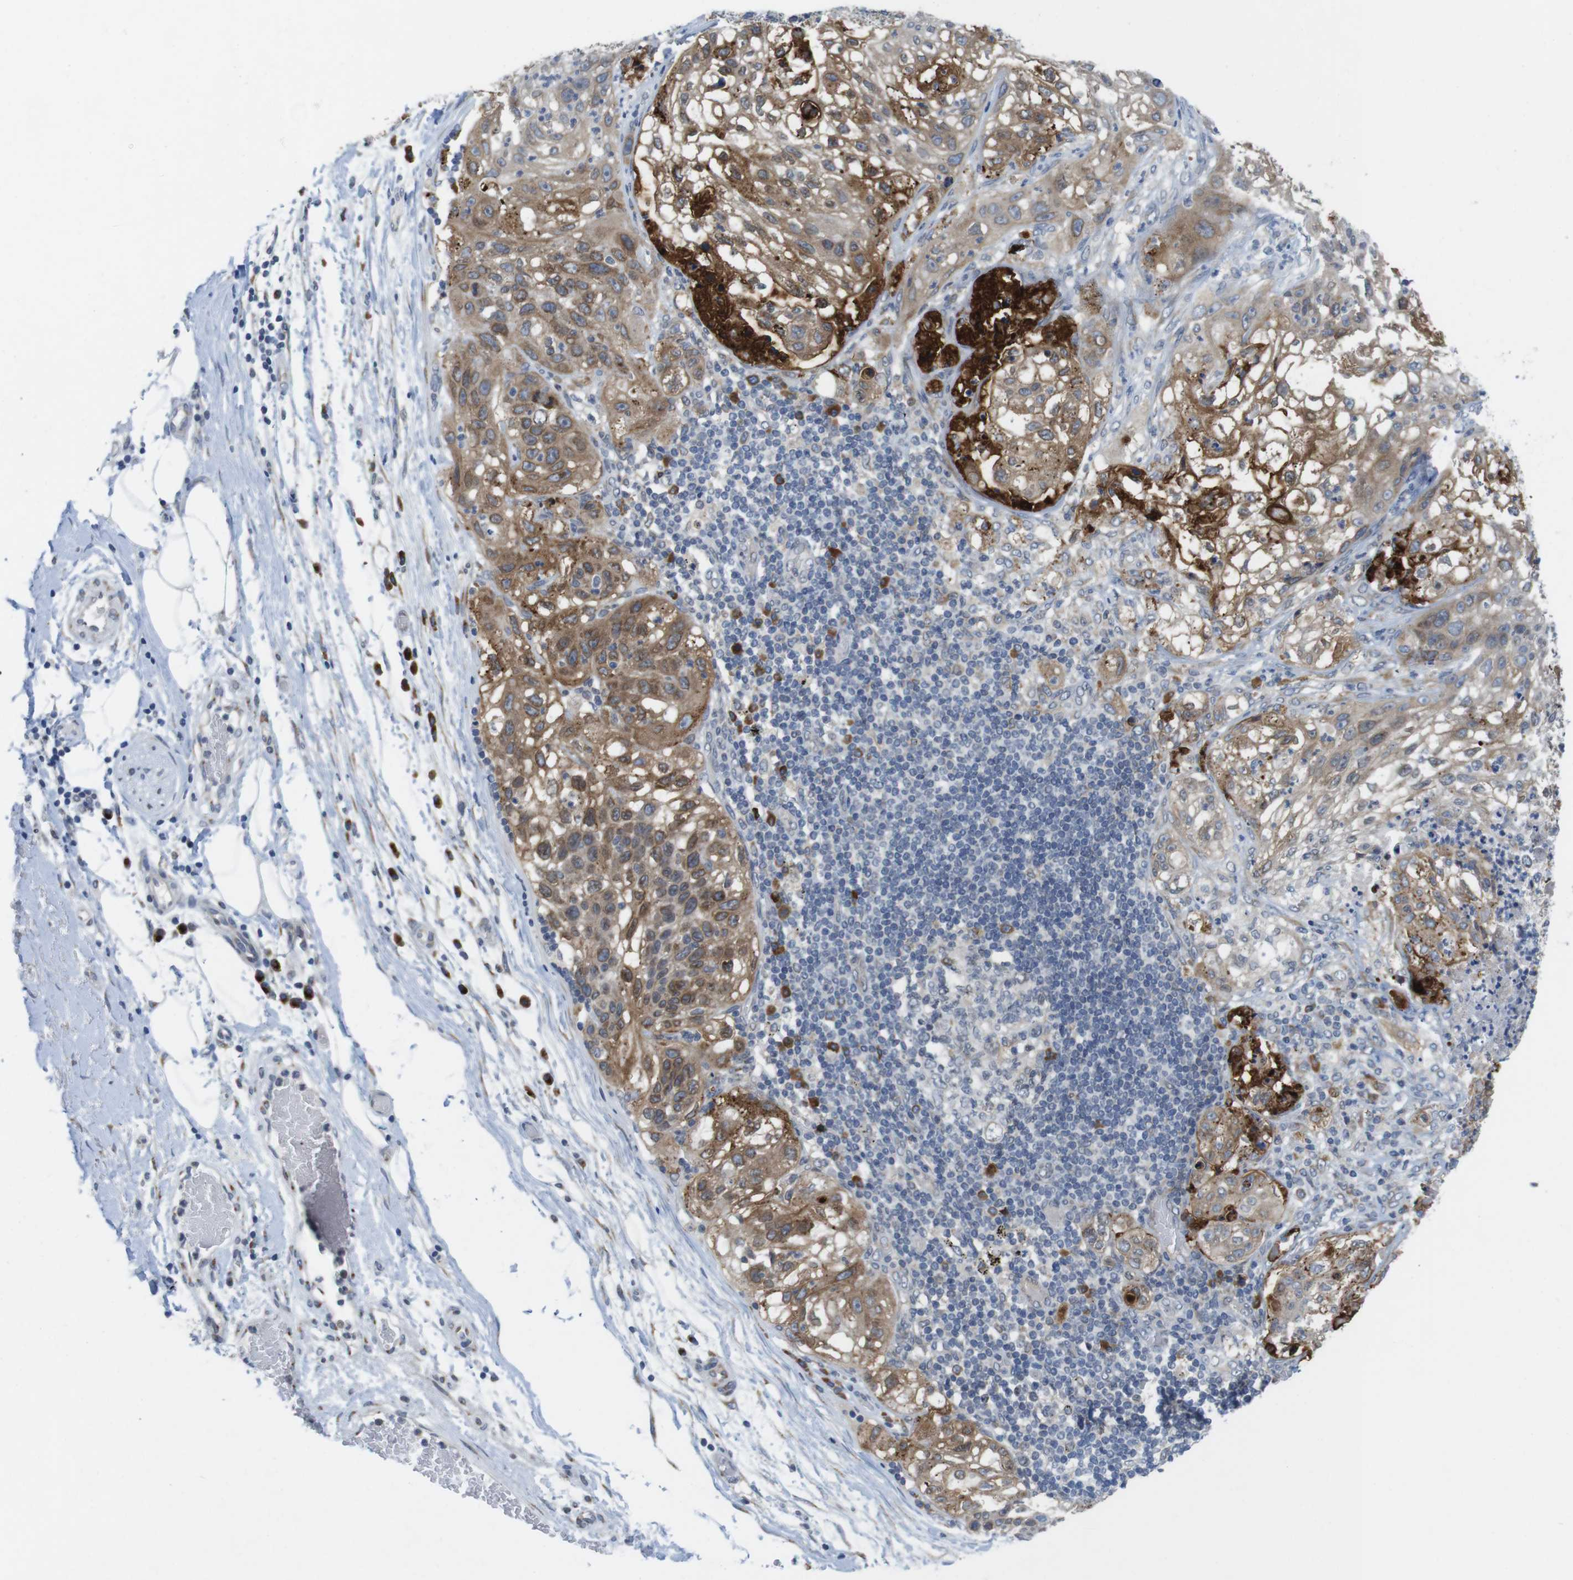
{"staining": {"intensity": "moderate", "quantity": ">75%", "location": "cytoplasmic/membranous"}, "tissue": "lung cancer", "cell_type": "Tumor cells", "image_type": "cancer", "snomed": [{"axis": "morphology", "description": "Inflammation, NOS"}, {"axis": "morphology", "description": "Squamous cell carcinoma, NOS"}, {"axis": "topography", "description": "Lymph node"}, {"axis": "topography", "description": "Soft tissue"}, {"axis": "topography", "description": "Lung"}], "caption": "Tumor cells display moderate cytoplasmic/membranous staining in about >75% of cells in lung cancer.", "gene": "ERGIC3", "patient": {"sex": "male", "age": 66}}